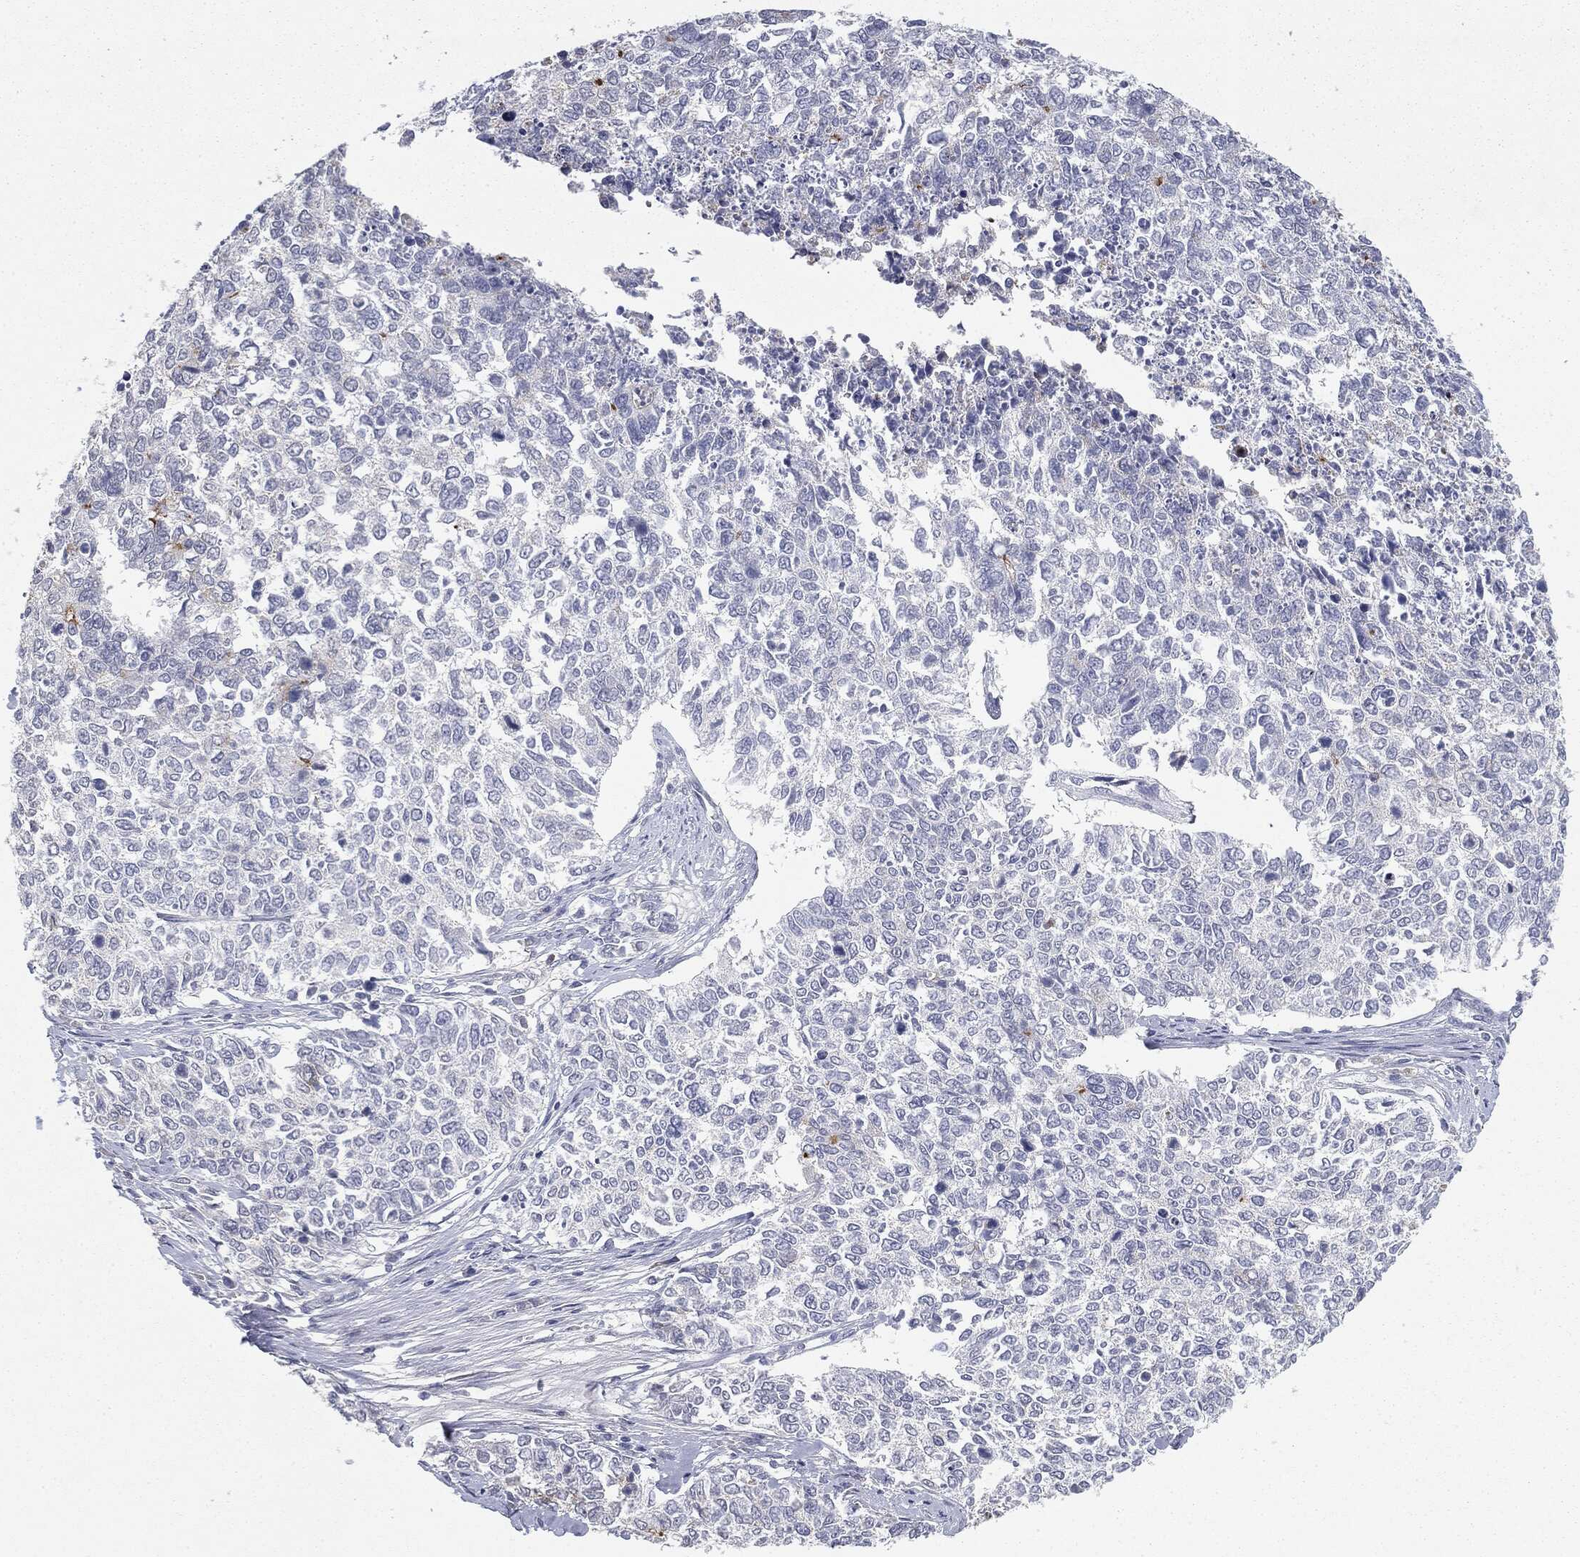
{"staining": {"intensity": "negative", "quantity": "none", "location": "none"}, "tissue": "cervical cancer", "cell_type": "Tumor cells", "image_type": "cancer", "snomed": [{"axis": "morphology", "description": "Adenocarcinoma, NOS"}, {"axis": "topography", "description": "Cervix"}], "caption": "Immunohistochemical staining of human cervical adenocarcinoma demonstrates no significant staining in tumor cells. The staining was performed using DAB to visualize the protein expression in brown, while the nuclei were stained in blue with hematoxylin (Magnification: 20x).", "gene": "MUC1", "patient": {"sex": "female", "age": 63}}